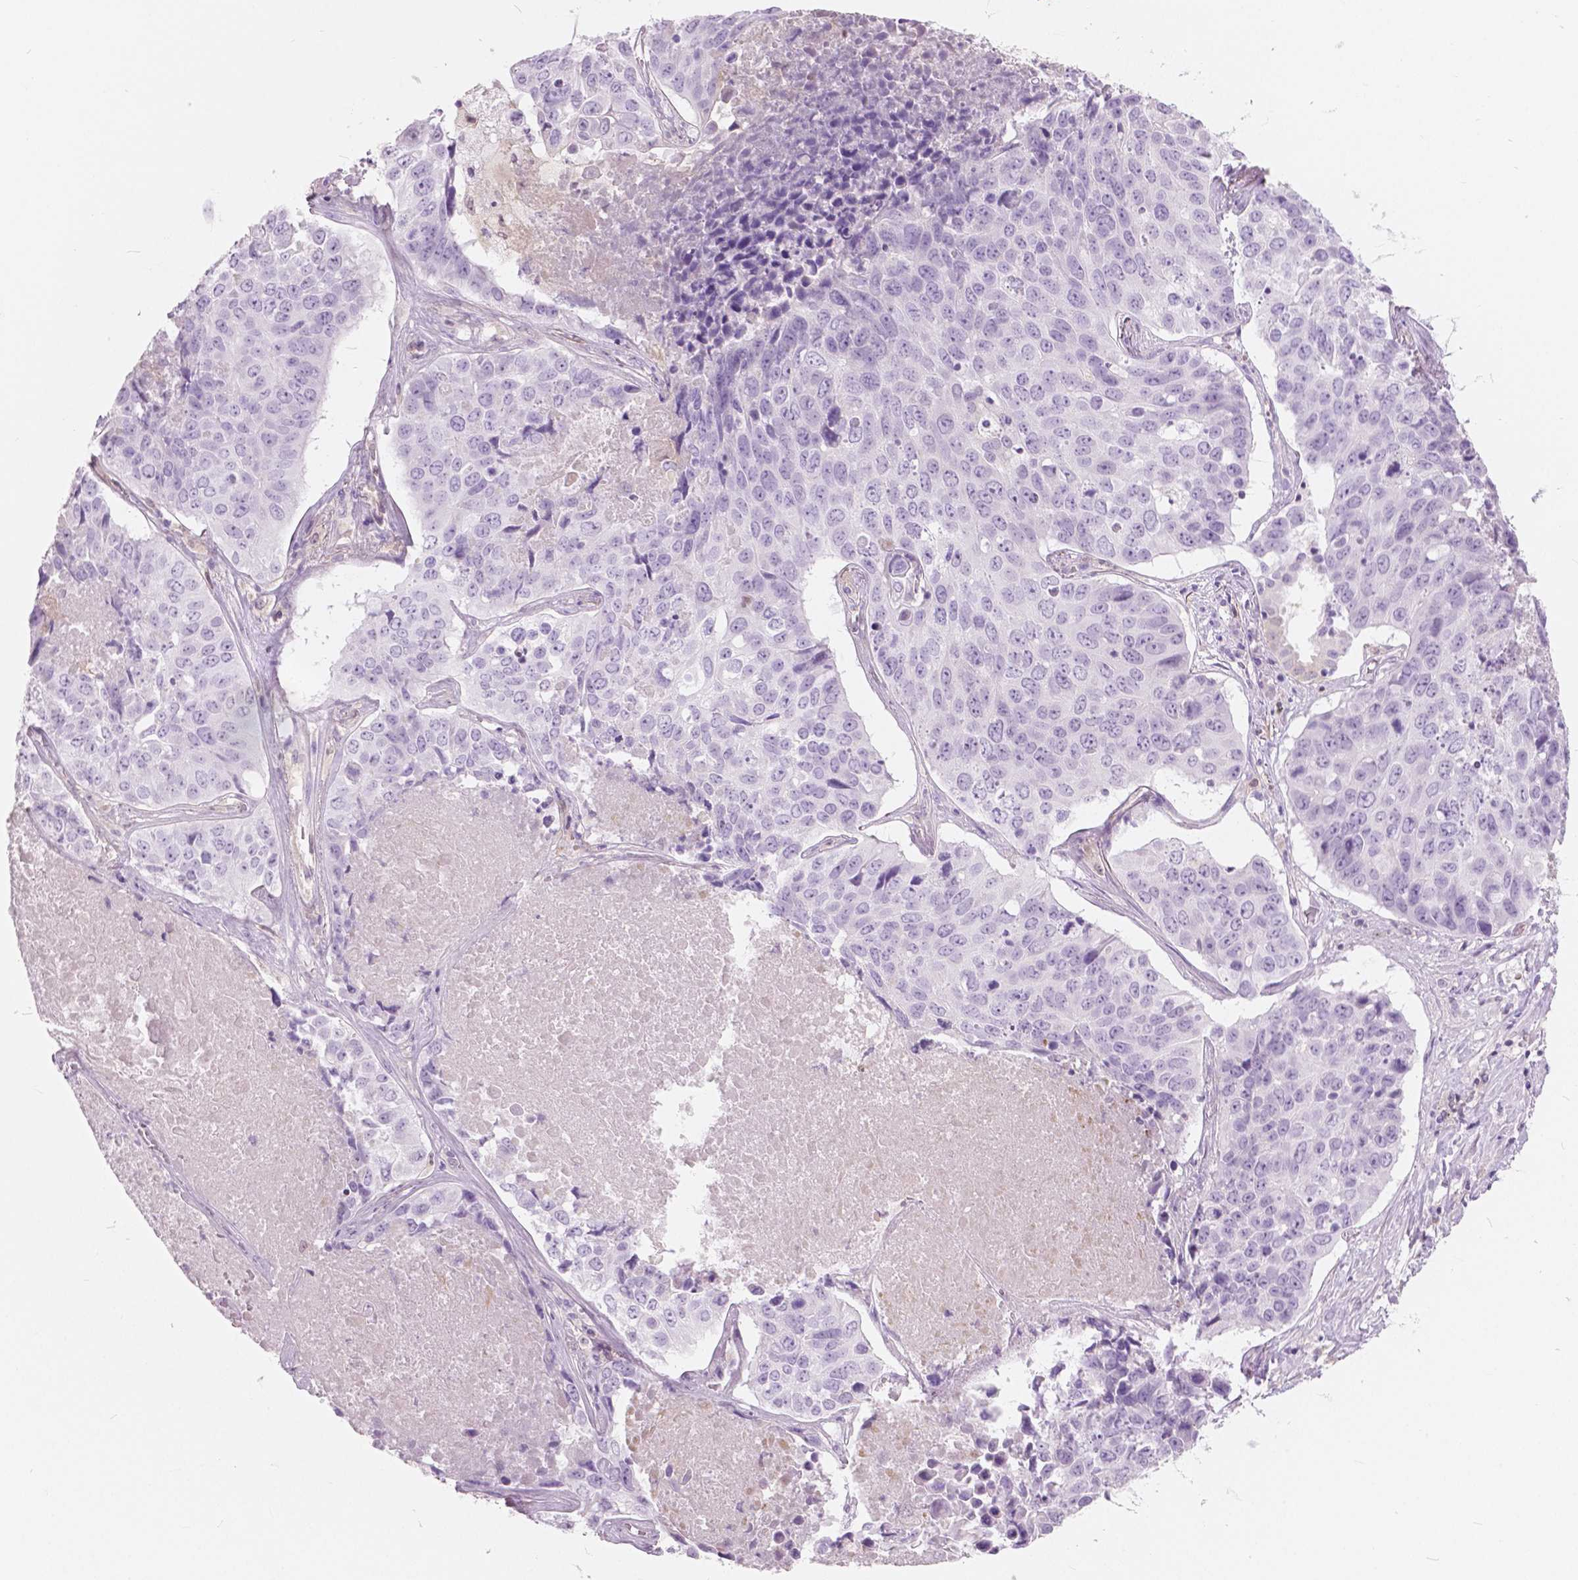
{"staining": {"intensity": "negative", "quantity": "none", "location": "none"}, "tissue": "lung cancer", "cell_type": "Tumor cells", "image_type": "cancer", "snomed": [{"axis": "morphology", "description": "Normal tissue, NOS"}, {"axis": "morphology", "description": "Squamous cell carcinoma, NOS"}, {"axis": "topography", "description": "Bronchus"}, {"axis": "topography", "description": "Lung"}], "caption": "This image is of lung cancer (squamous cell carcinoma) stained with immunohistochemistry to label a protein in brown with the nuclei are counter-stained blue. There is no positivity in tumor cells. The staining was performed using DAB to visualize the protein expression in brown, while the nuclei were stained in blue with hematoxylin (Magnification: 20x).", "gene": "GALM", "patient": {"sex": "male", "age": 64}}